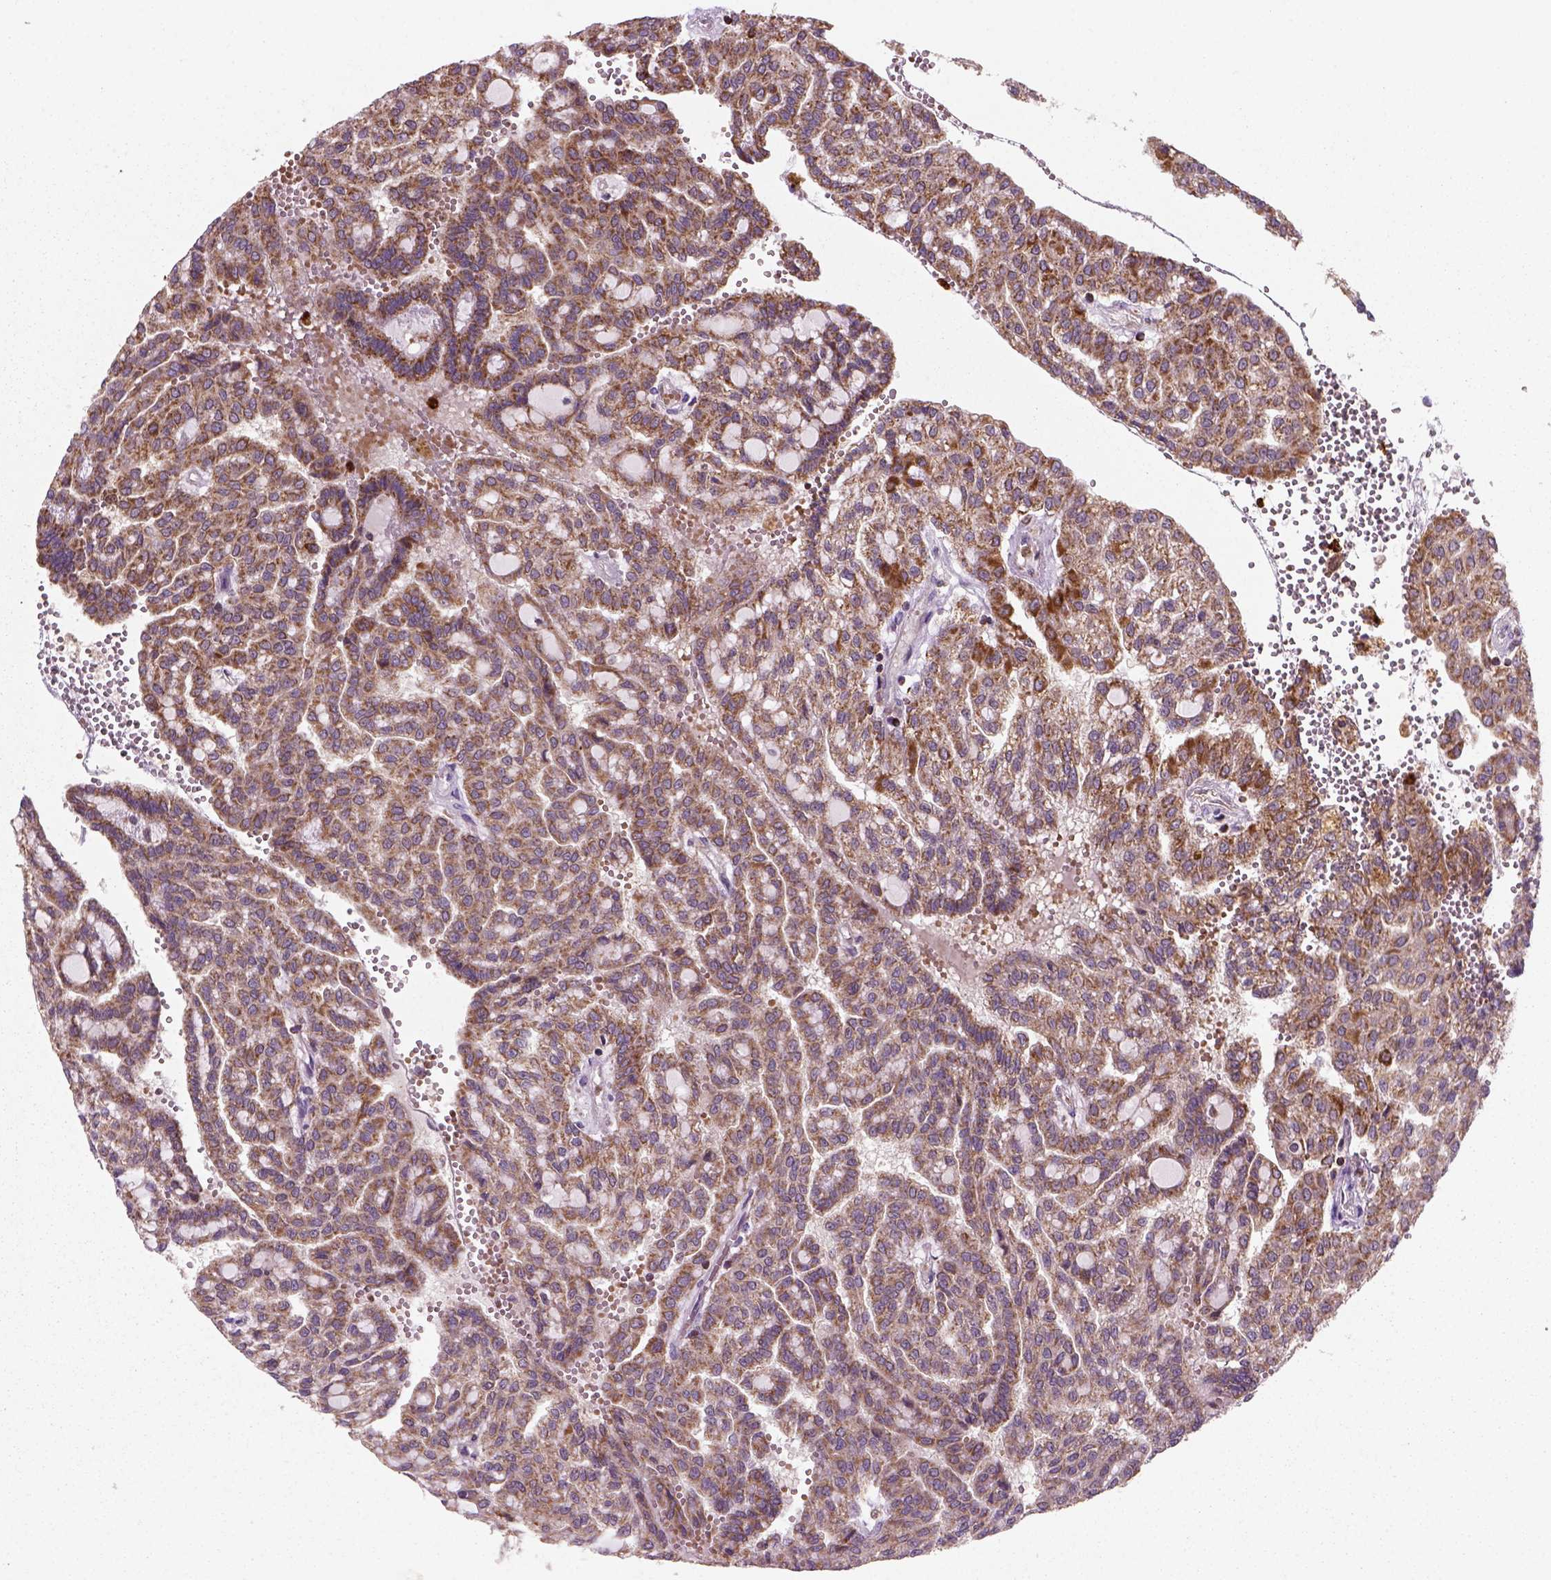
{"staining": {"intensity": "moderate", "quantity": ">75%", "location": "cytoplasmic/membranous"}, "tissue": "renal cancer", "cell_type": "Tumor cells", "image_type": "cancer", "snomed": [{"axis": "morphology", "description": "Adenocarcinoma, NOS"}, {"axis": "topography", "description": "Kidney"}], "caption": "Human renal adenocarcinoma stained with a brown dye demonstrates moderate cytoplasmic/membranous positive staining in approximately >75% of tumor cells.", "gene": "NUDT16L1", "patient": {"sex": "male", "age": 63}}